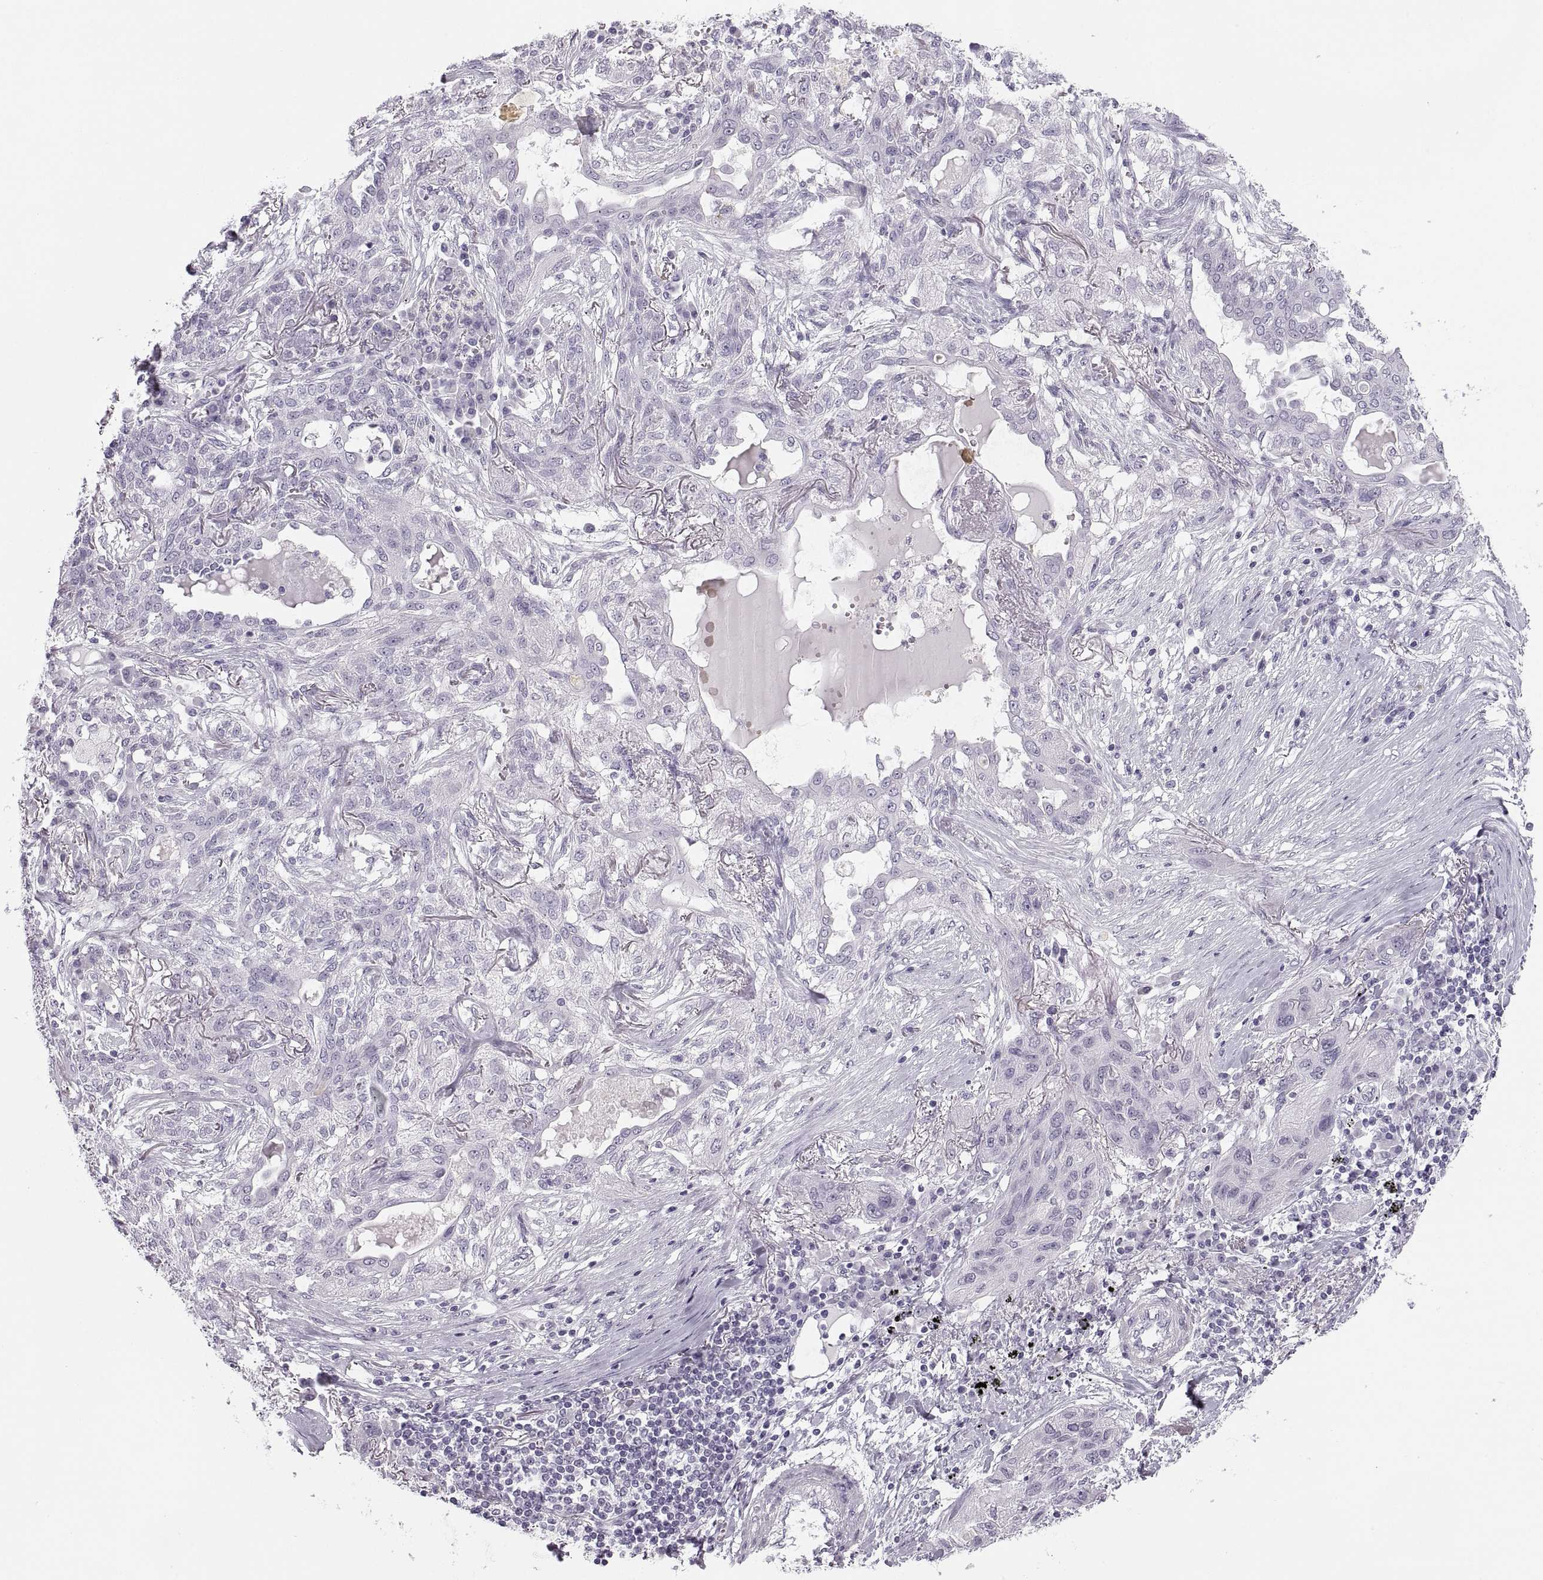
{"staining": {"intensity": "negative", "quantity": "none", "location": "none"}, "tissue": "lung cancer", "cell_type": "Tumor cells", "image_type": "cancer", "snomed": [{"axis": "morphology", "description": "Squamous cell carcinoma, NOS"}, {"axis": "topography", "description": "Lung"}], "caption": "An image of human lung cancer is negative for staining in tumor cells.", "gene": "C3orf22", "patient": {"sex": "female", "age": 70}}